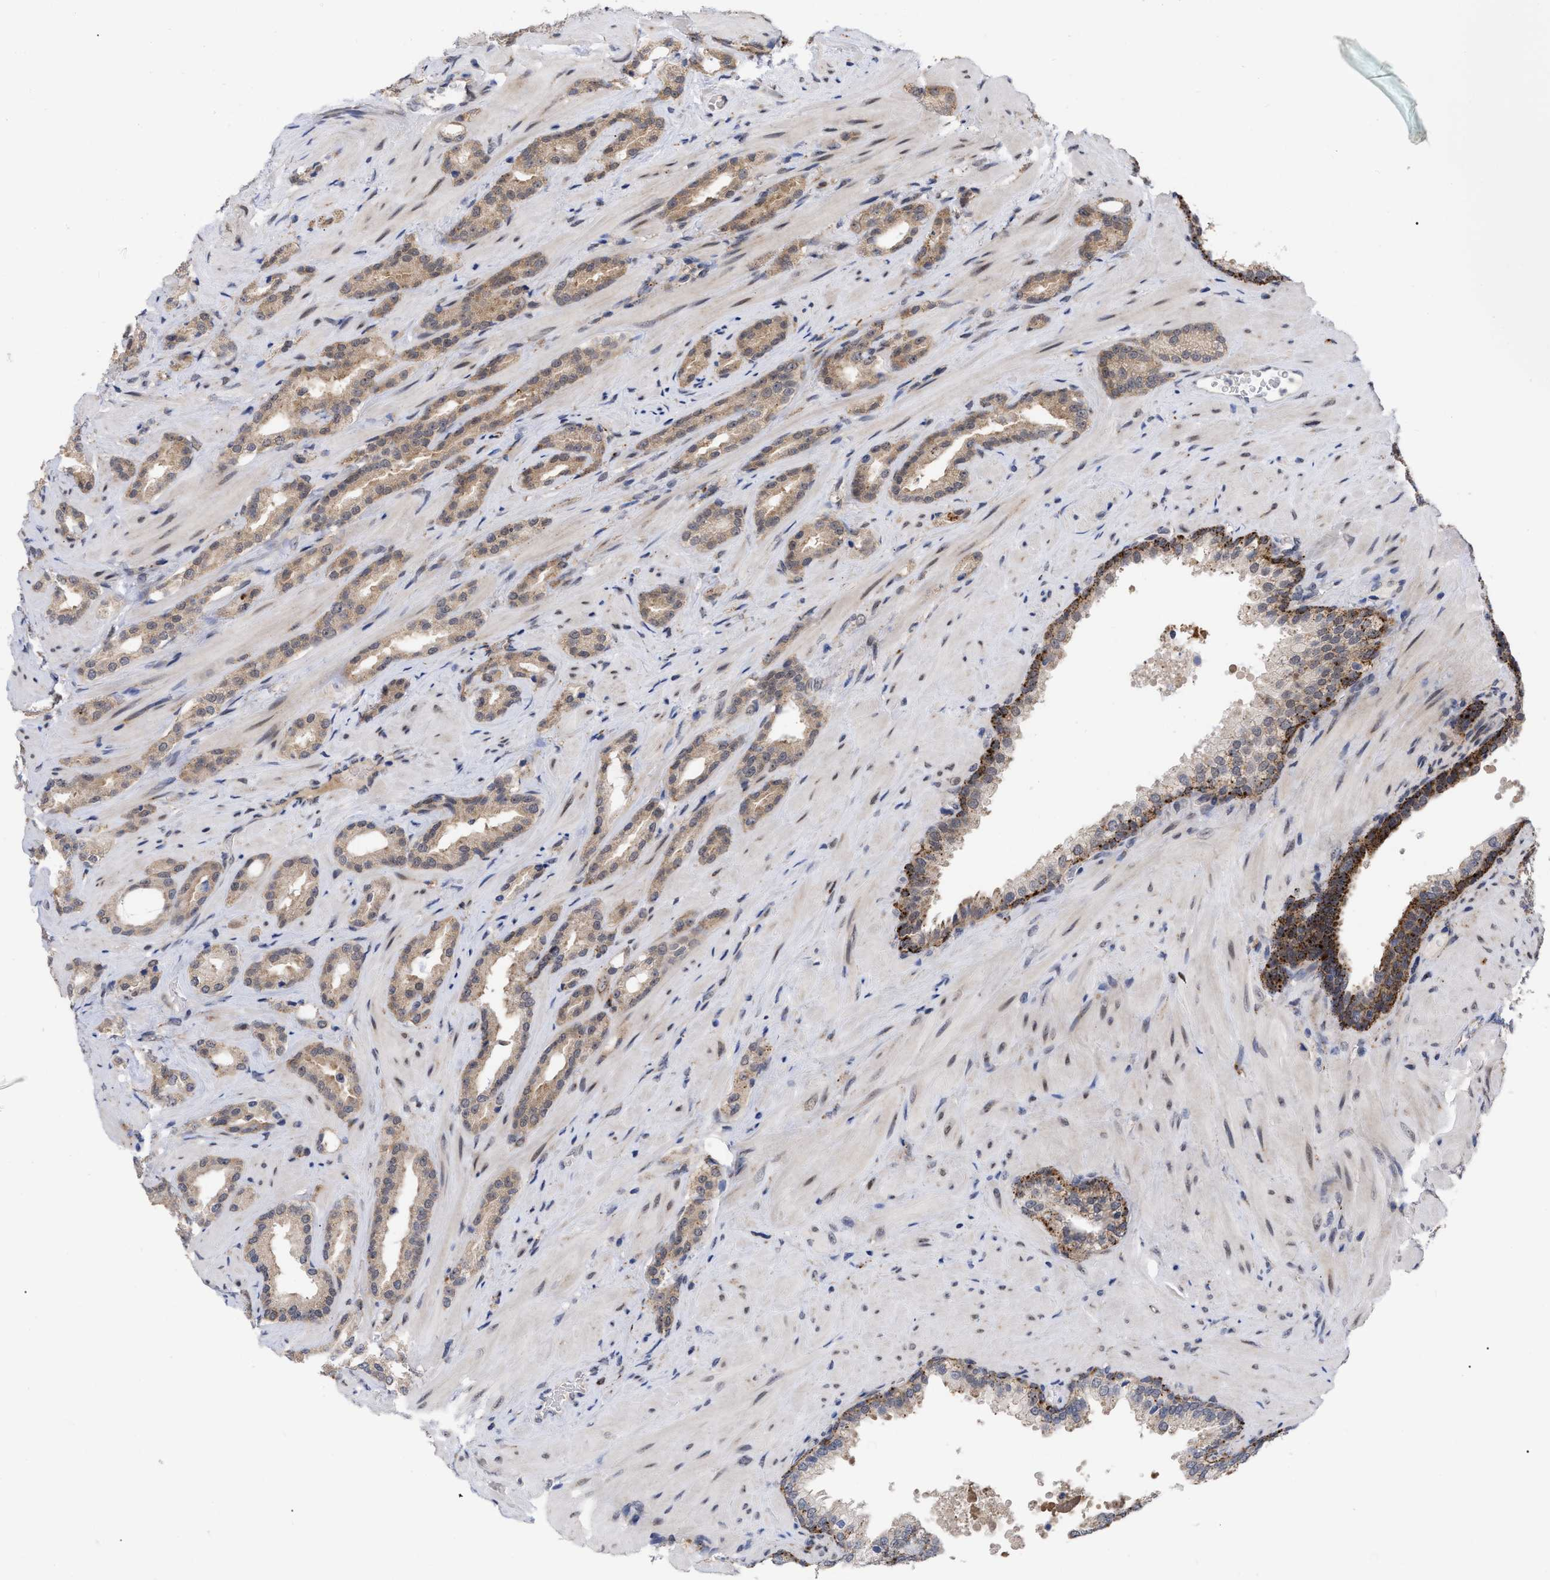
{"staining": {"intensity": "weak", "quantity": ">75%", "location": "cytoplasmic/membranous"}, "tissue": "prostate cancer", "cell_type": "Tumor cells", "image_type": "cancer", "snomed": [{"axis": "morphology", "description": "Adenocarcinoma, High grade"}, {"axis": "topography", "description": "Prostate"}], "caption": "This histopathology image reveals immunohistochemistry staining of human prostate cancer, with low weak cytoplasmic/membranous positivity in approximately >75% of tumor cells.", "gene": "UPF1", "patient": {"sex": "male", "age": 64}}